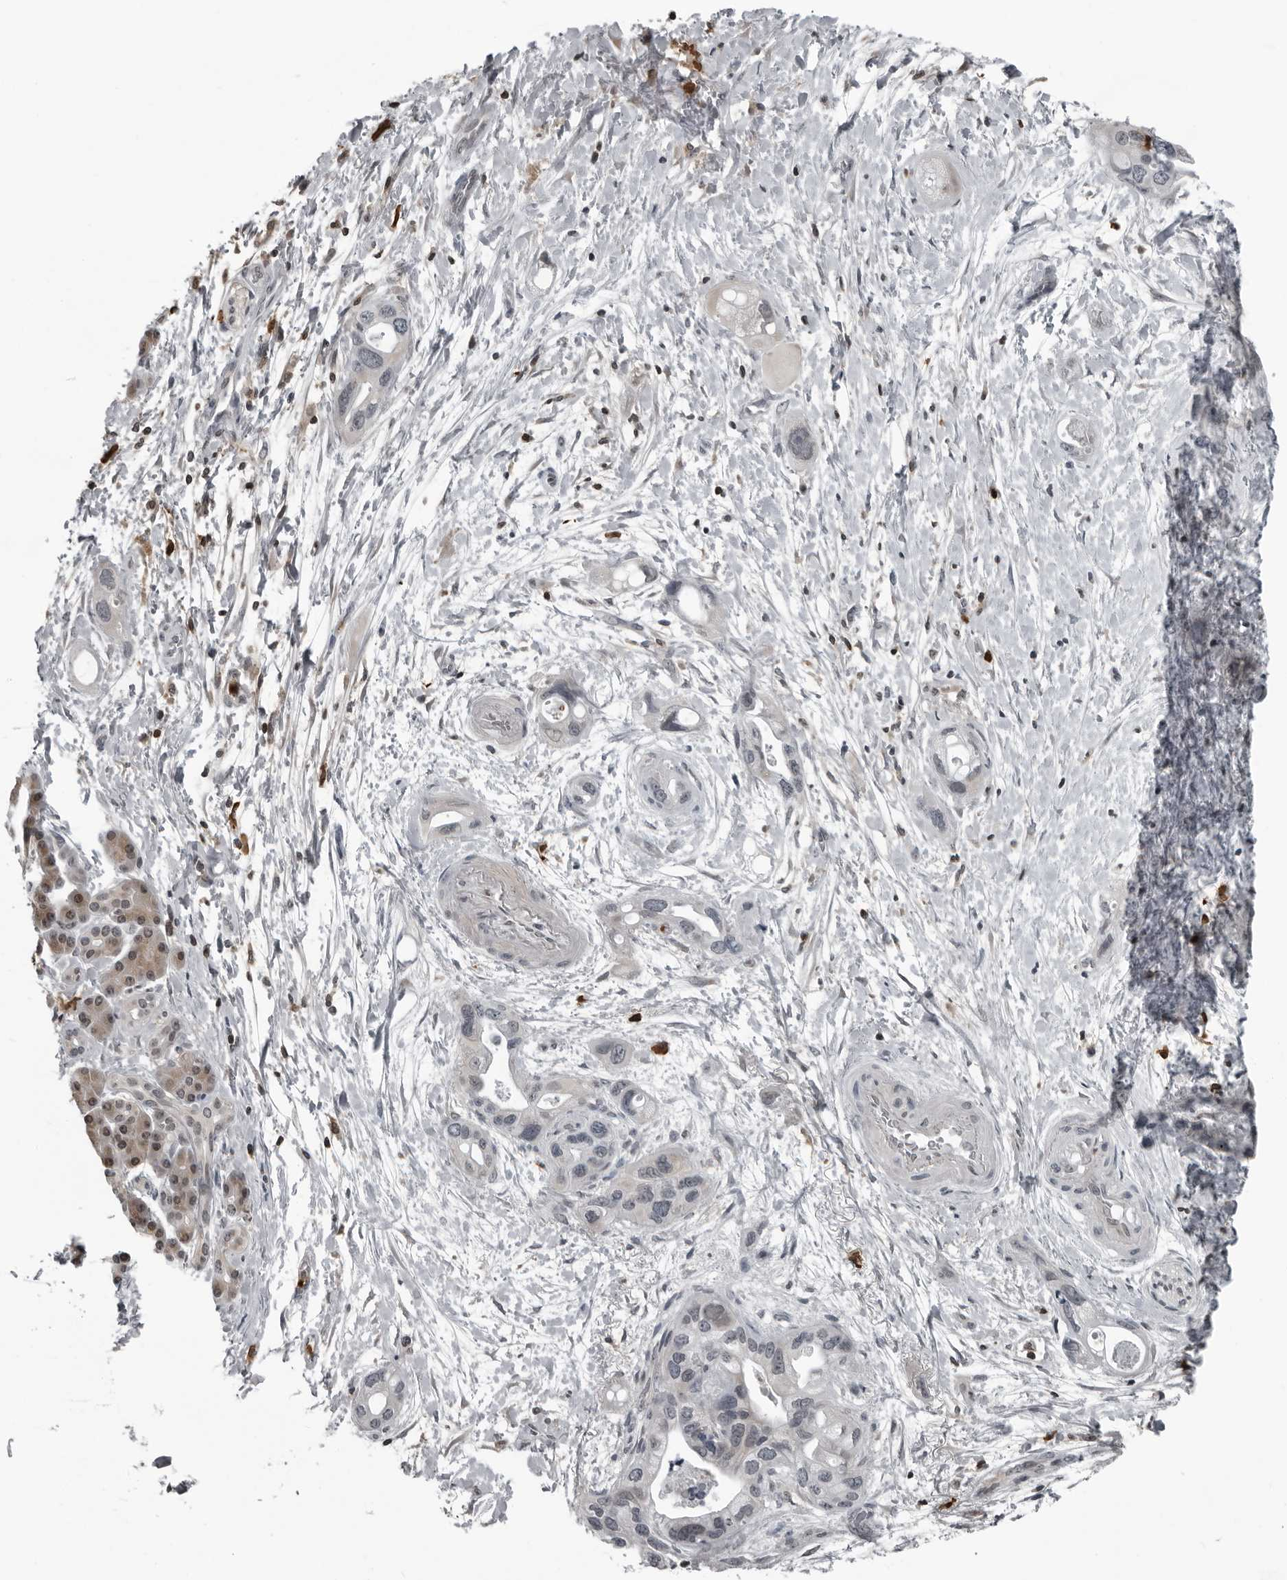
{"staining": {"intensity": "negative", "quantity": "none", "location": "none"}, "tissue": "pancreatic cancer", "cell_type": "Tumor cells", "image_type": "cancer", "snomed": [{"axis": "morphology", "description": "Adenocarcinoma, NOS"}, {"axis": "topography", "description": "Pancreas"}], "caption": "The histopathology image demonstrates no staining of tumor cells in pancreatic cancer (adenocarcinoma). The staining was performed using DAB to visualize the protein expression in brown, while the nuclei were stained in blue with hematoxylin (Magnification: 20x).", "gene": "RTCA", "patient": {"sex": "female", "age": 77}}